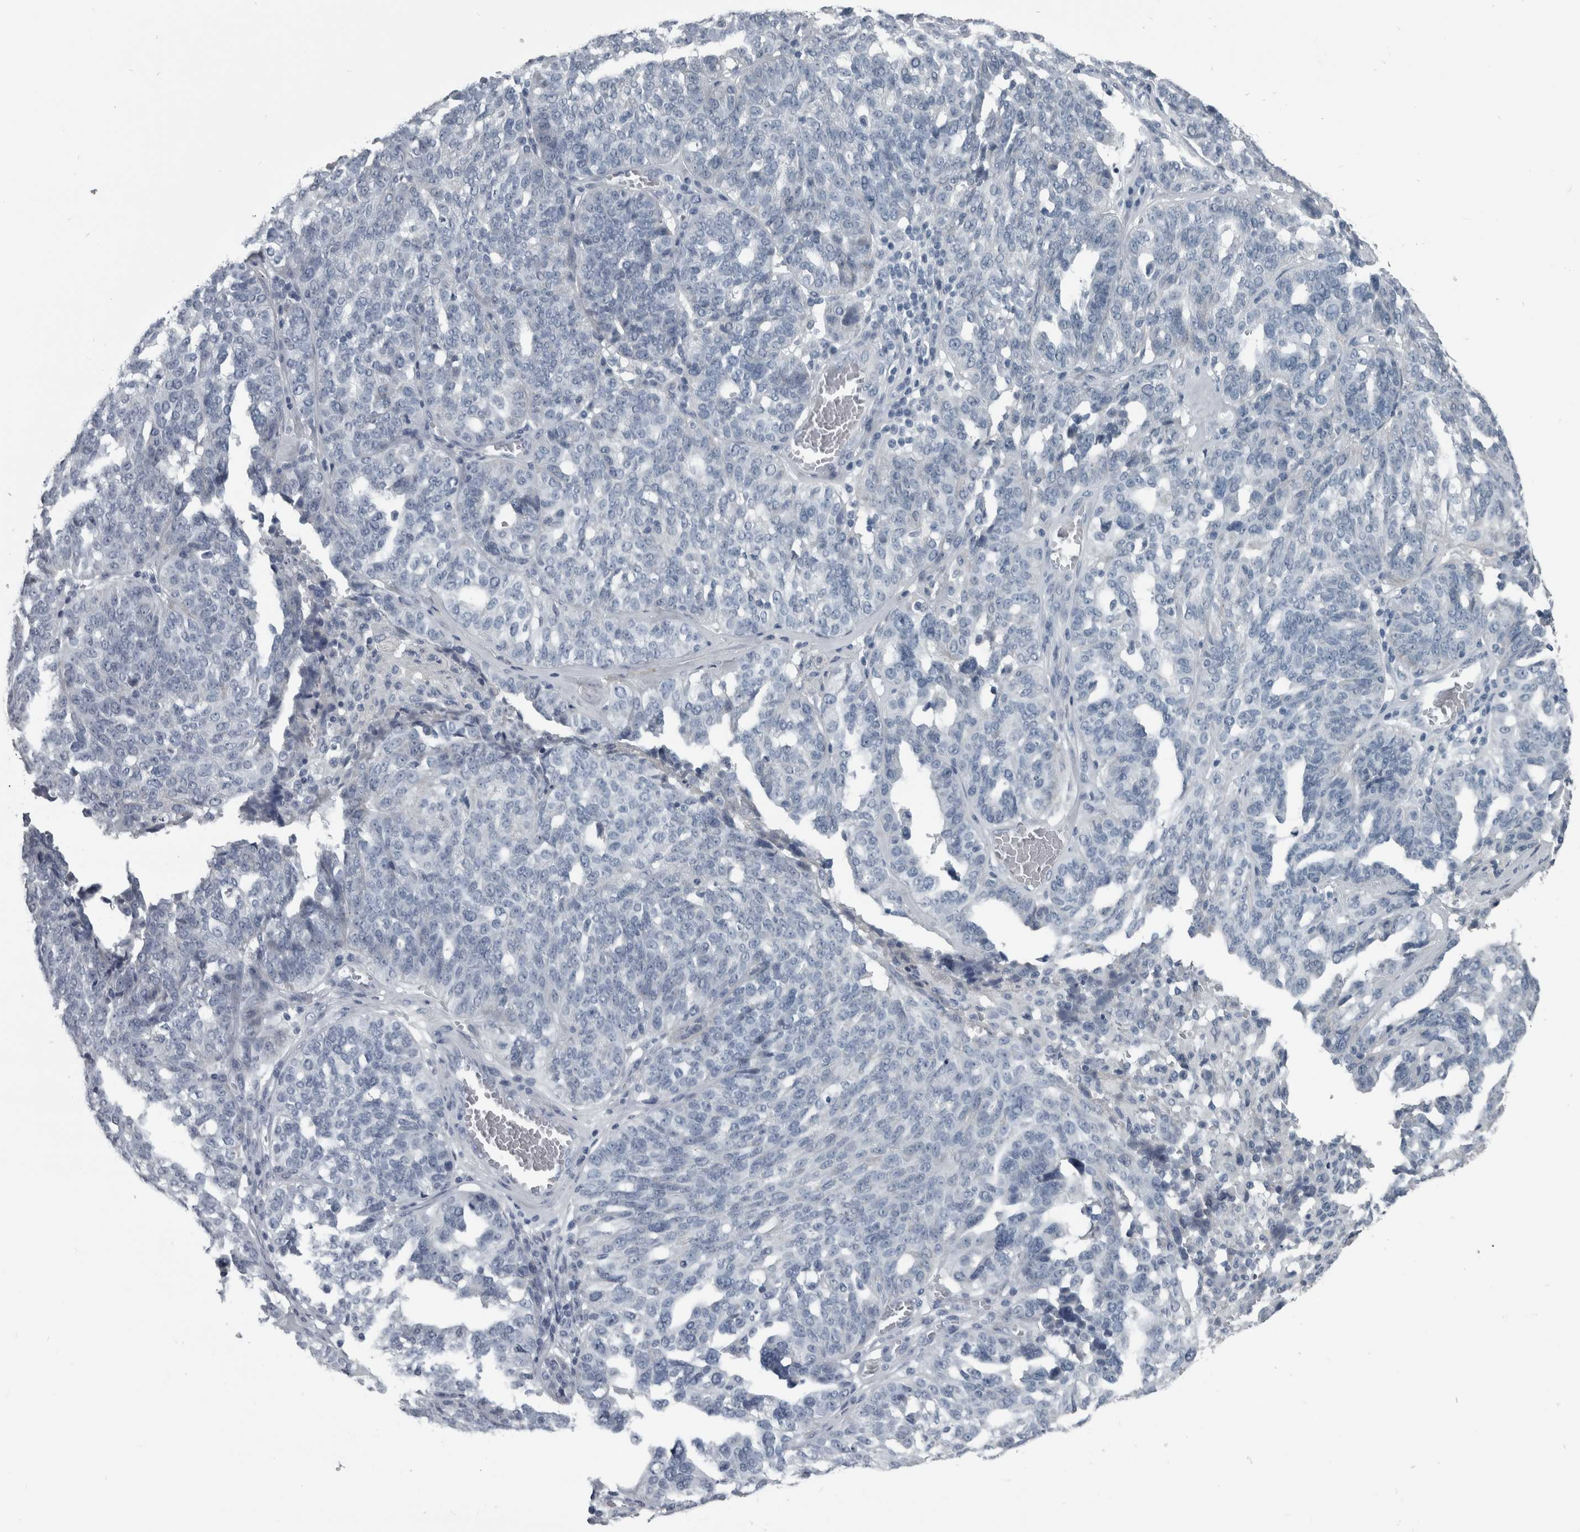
{"staining": {"intensity": "negative", "quantity": "none", "location": "none"}, "tissue": "ovarian cancer", "cell_type": "Tumor cells", "image_type": "cancer", "snomed": [{"axis": "morphology", "description": "Cystadenocarcinoma, serous, NOS"}, {"axis": "topography", "description": "Ovary"}], "caption": "Tumor cells are negative for protein expression in human serous cystadenocarcinoma (ovarian).", "gene": "KRT20", "patient": {"sex": "female", "age": 59}}